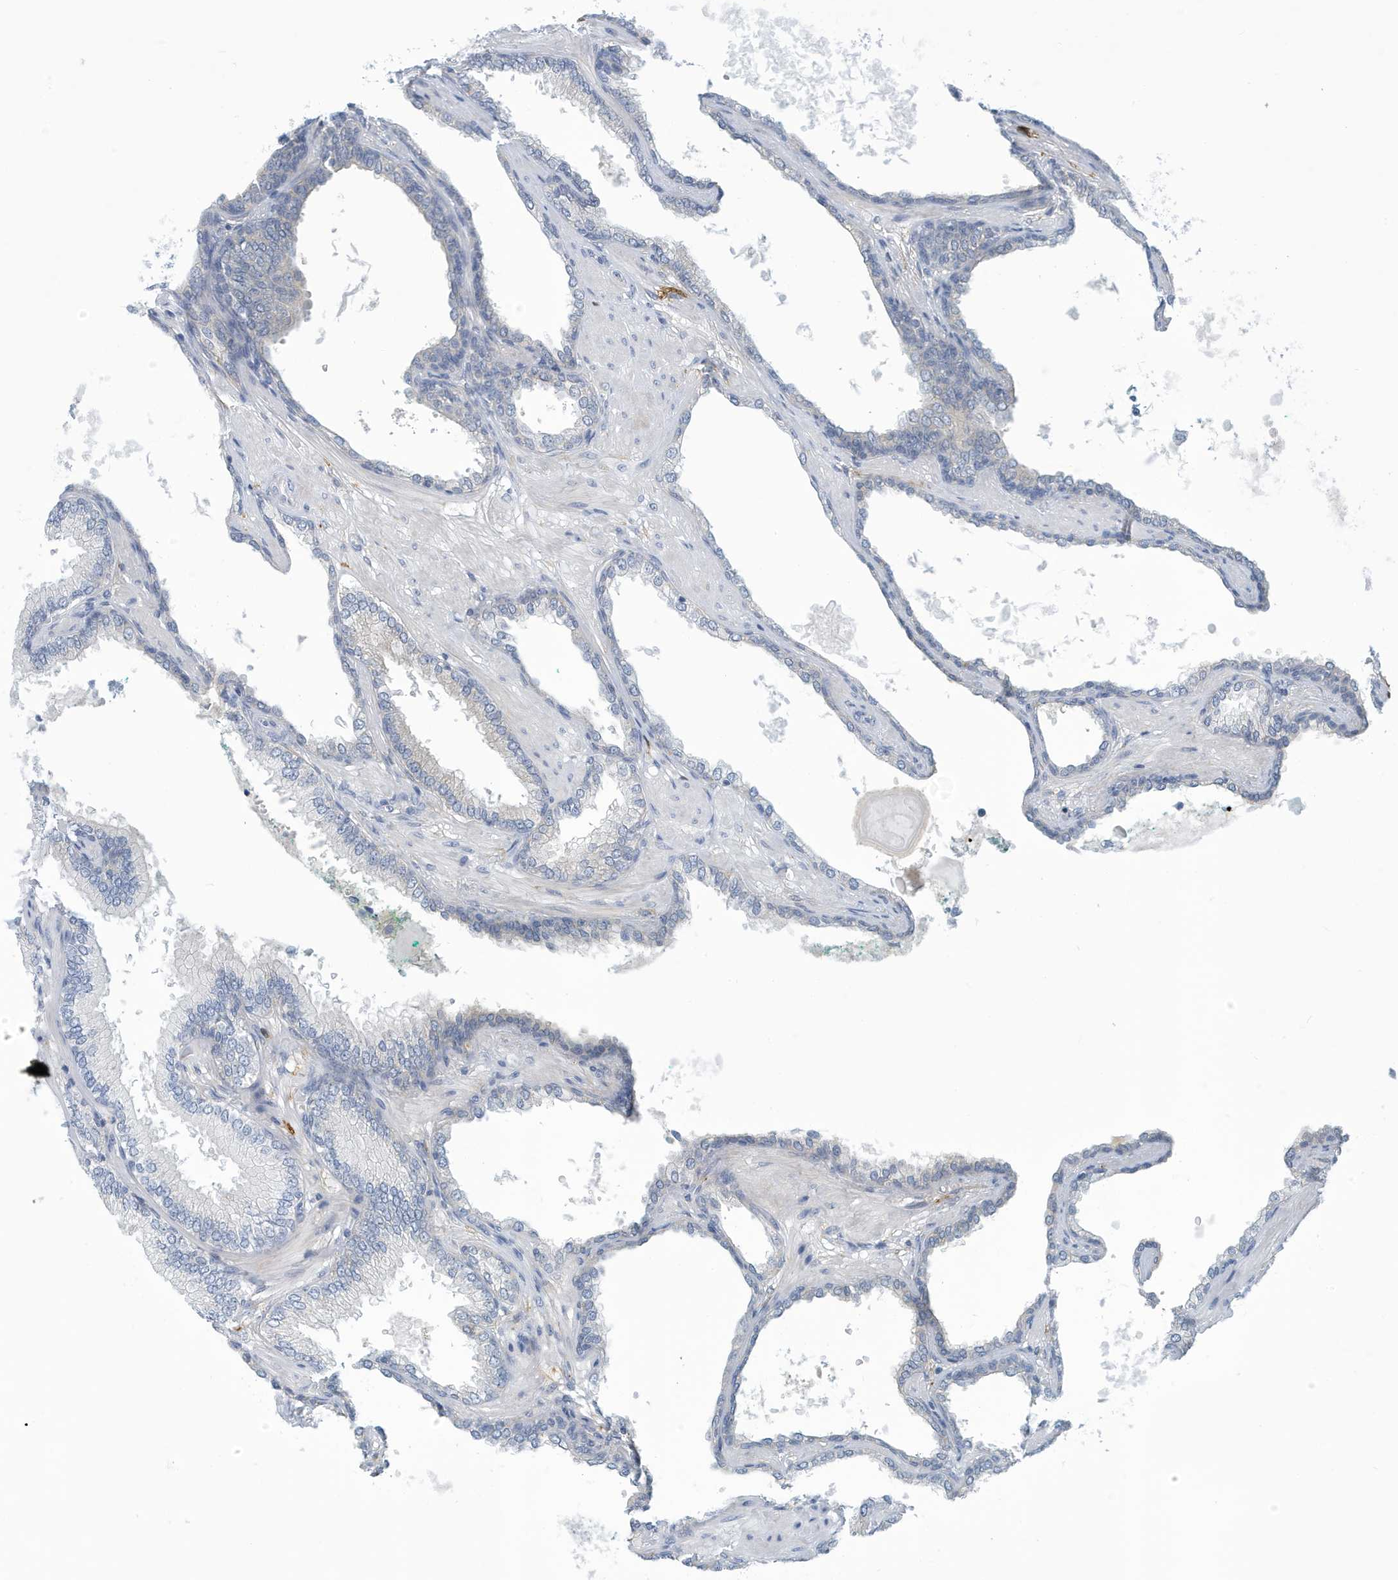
{"staining": {"intensity": "negative", "quantity": "none", "location": "none"}, "tissue": "prostate cancer", "cell_type": "Tumor cells", "image_type": "cancer", "snomed": [{"axis": "morphology", "description": "Adenocarcinoma, Low grade"}, {"axis": "topography", "description": "Prostate"}], "caption": "Adenocarcinoma (low-grade) (prostate) was stained to show a protein in brown. There is no significant staining in tumor cells.", "gene": "VTA1", "patient": {"sex": "male", "age": 60}}